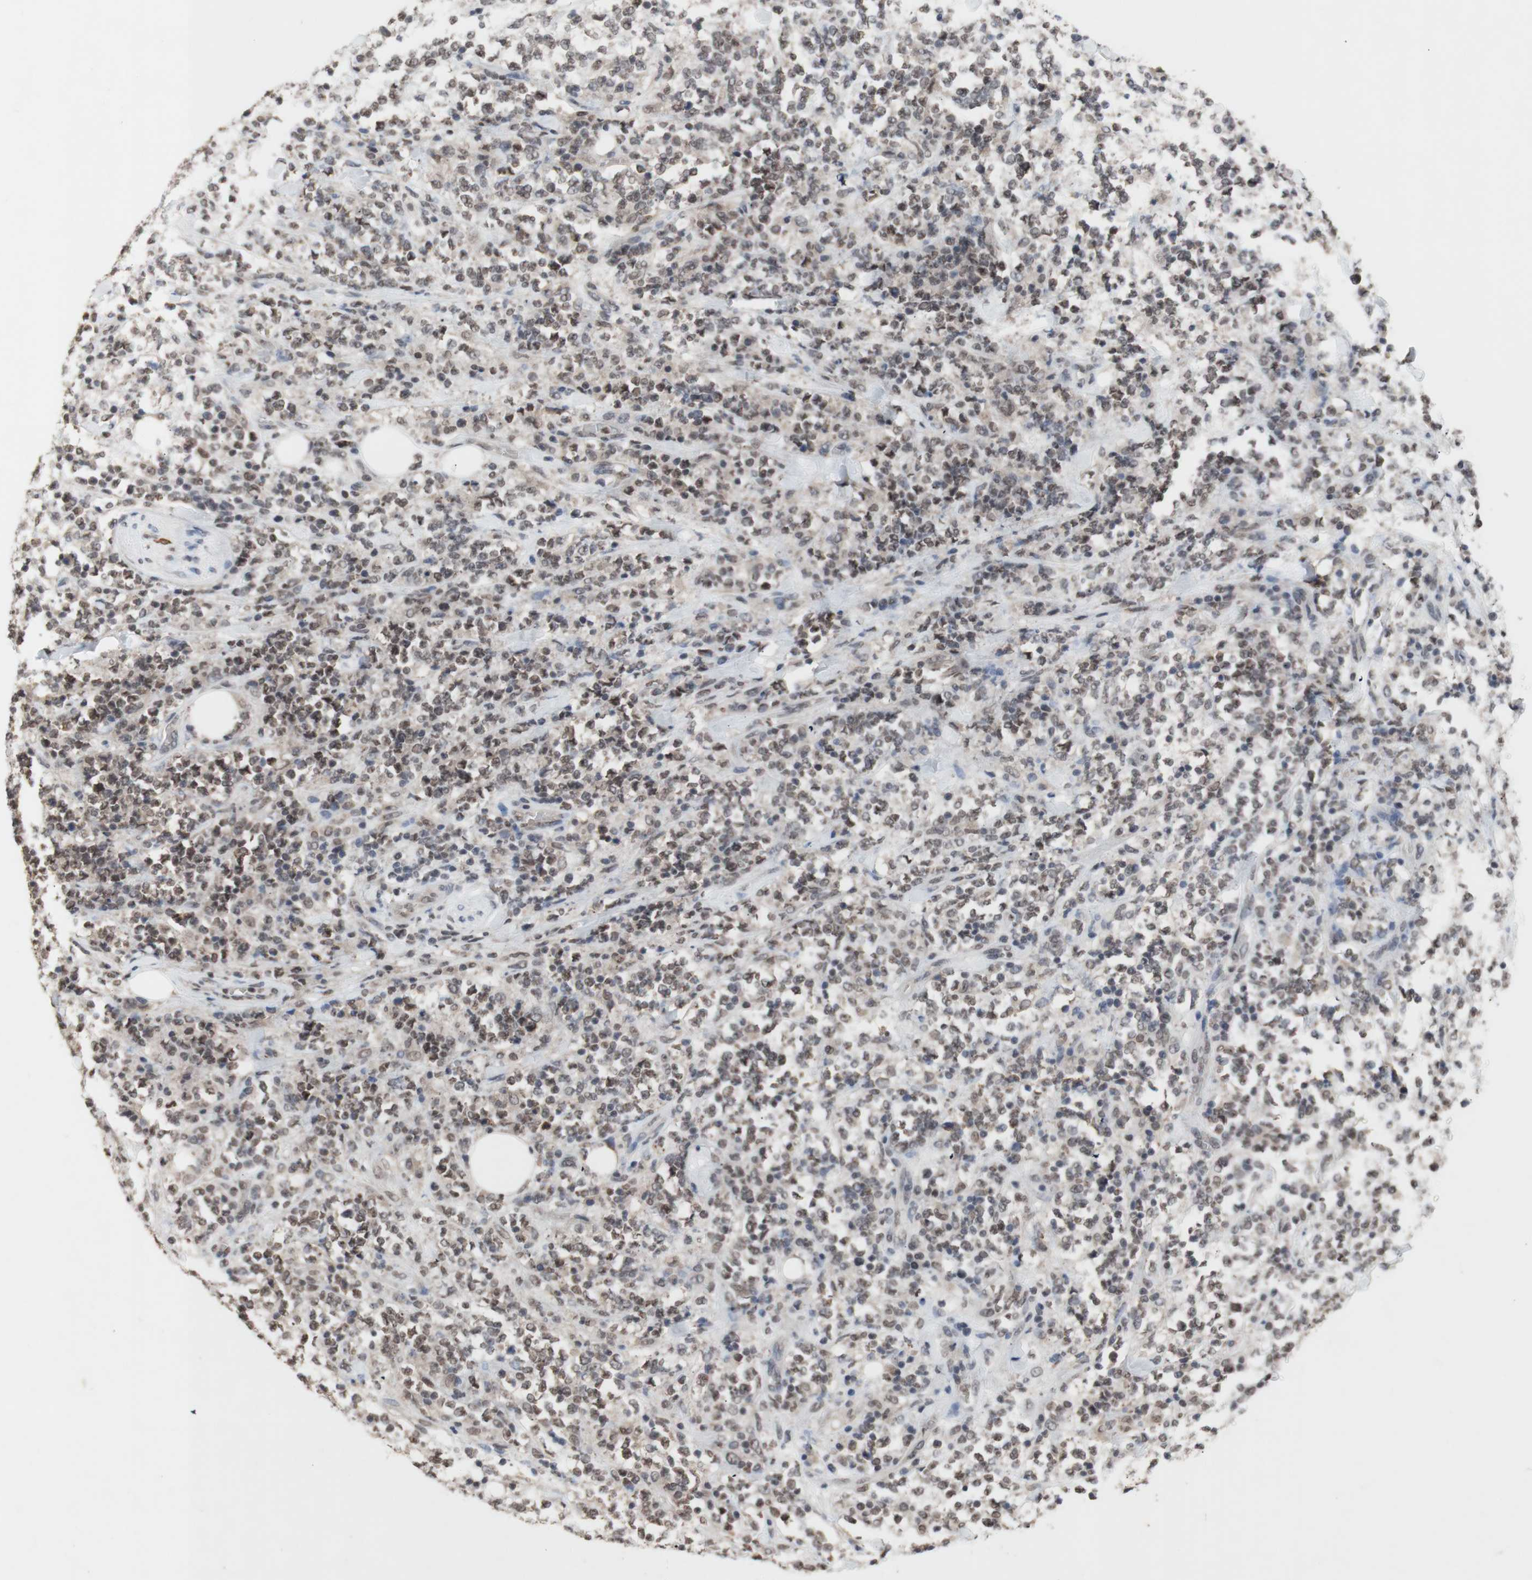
{"staining": {"intensity": "weak", "quantity": ">75%", "location": "nuclear"}, "tissue": "lymphoma", "cell_type": "Tumor cells", "image_type": "cancer", "snomed": [{"axis": "morphology", "description": "Malignant lymphoma, non-Hodgkin's type, High grade"}, {"axis": "topography", "description": "Soft tissue"}], "caption": "High-magnification brightfield microscopy of lymphoma stained with DAB (3,3'-diaminobenzidine) (brown) and counterstained with hematoxylin (blue). tumor cells exhibit weak nuclear expression is appreciated in about>75% of cells.", "gene": "SFPQ", "patient": {"sex": "male", "age": 18}}